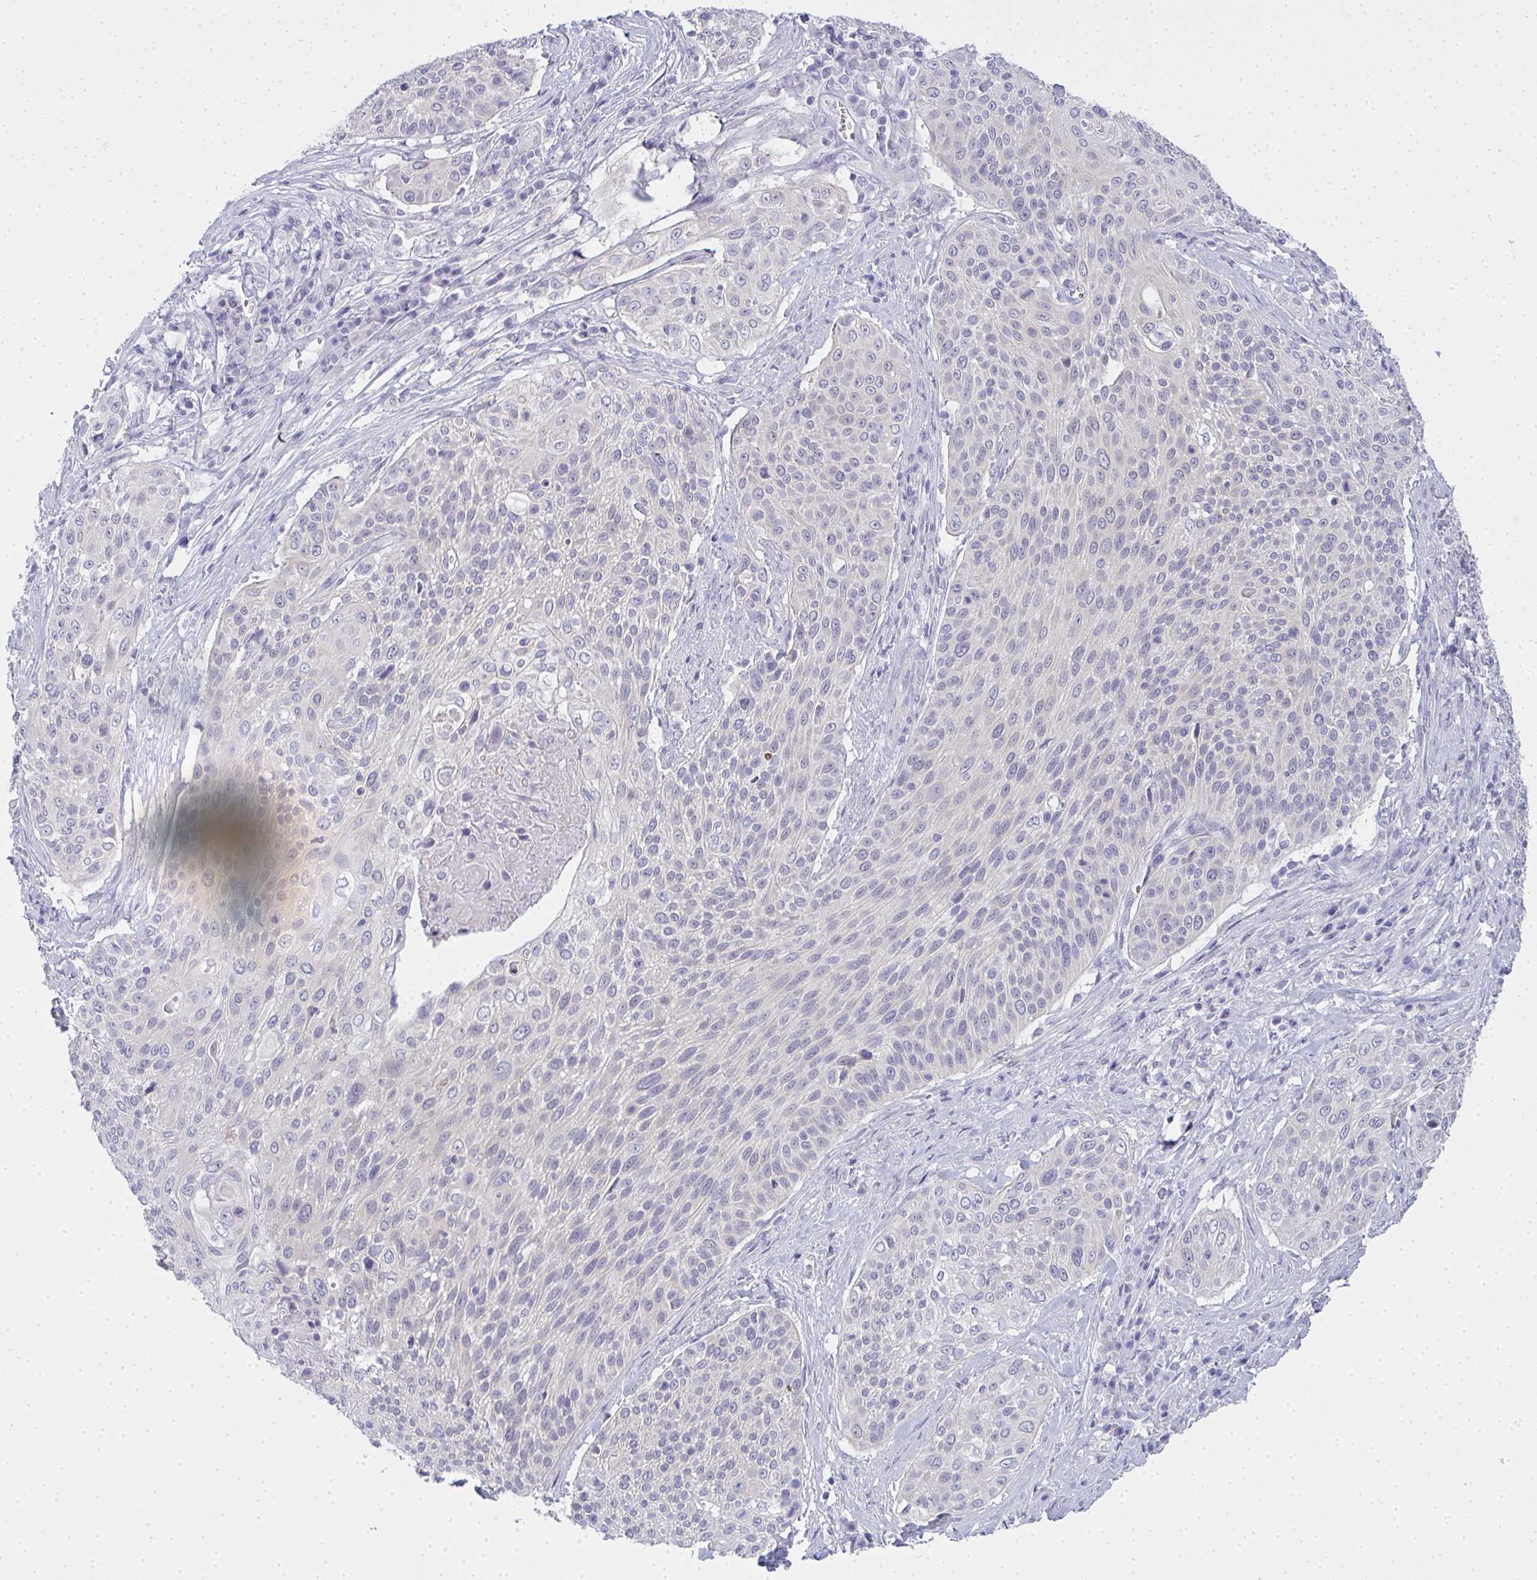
{"staining": {"intensity": "negative", "quantity": "none", "location": "none"}, "tissue": "cervical cancer", "cell_type": "Tumor cells", "image_type": "cancer", "snomed": [{"axis": "morphology", "description": "Squamous cell carcinoma, NOS"}, {"axis": "topography", "description": "Cervix"}], "caption": "Human squamous cell carcinoma (cervical) stained for a protein using immunohistochemistry (IHC) reveals no positivity in tumor cells.", "gene": "GSDMB", "patient": {"sex": "female", "age": 31}}